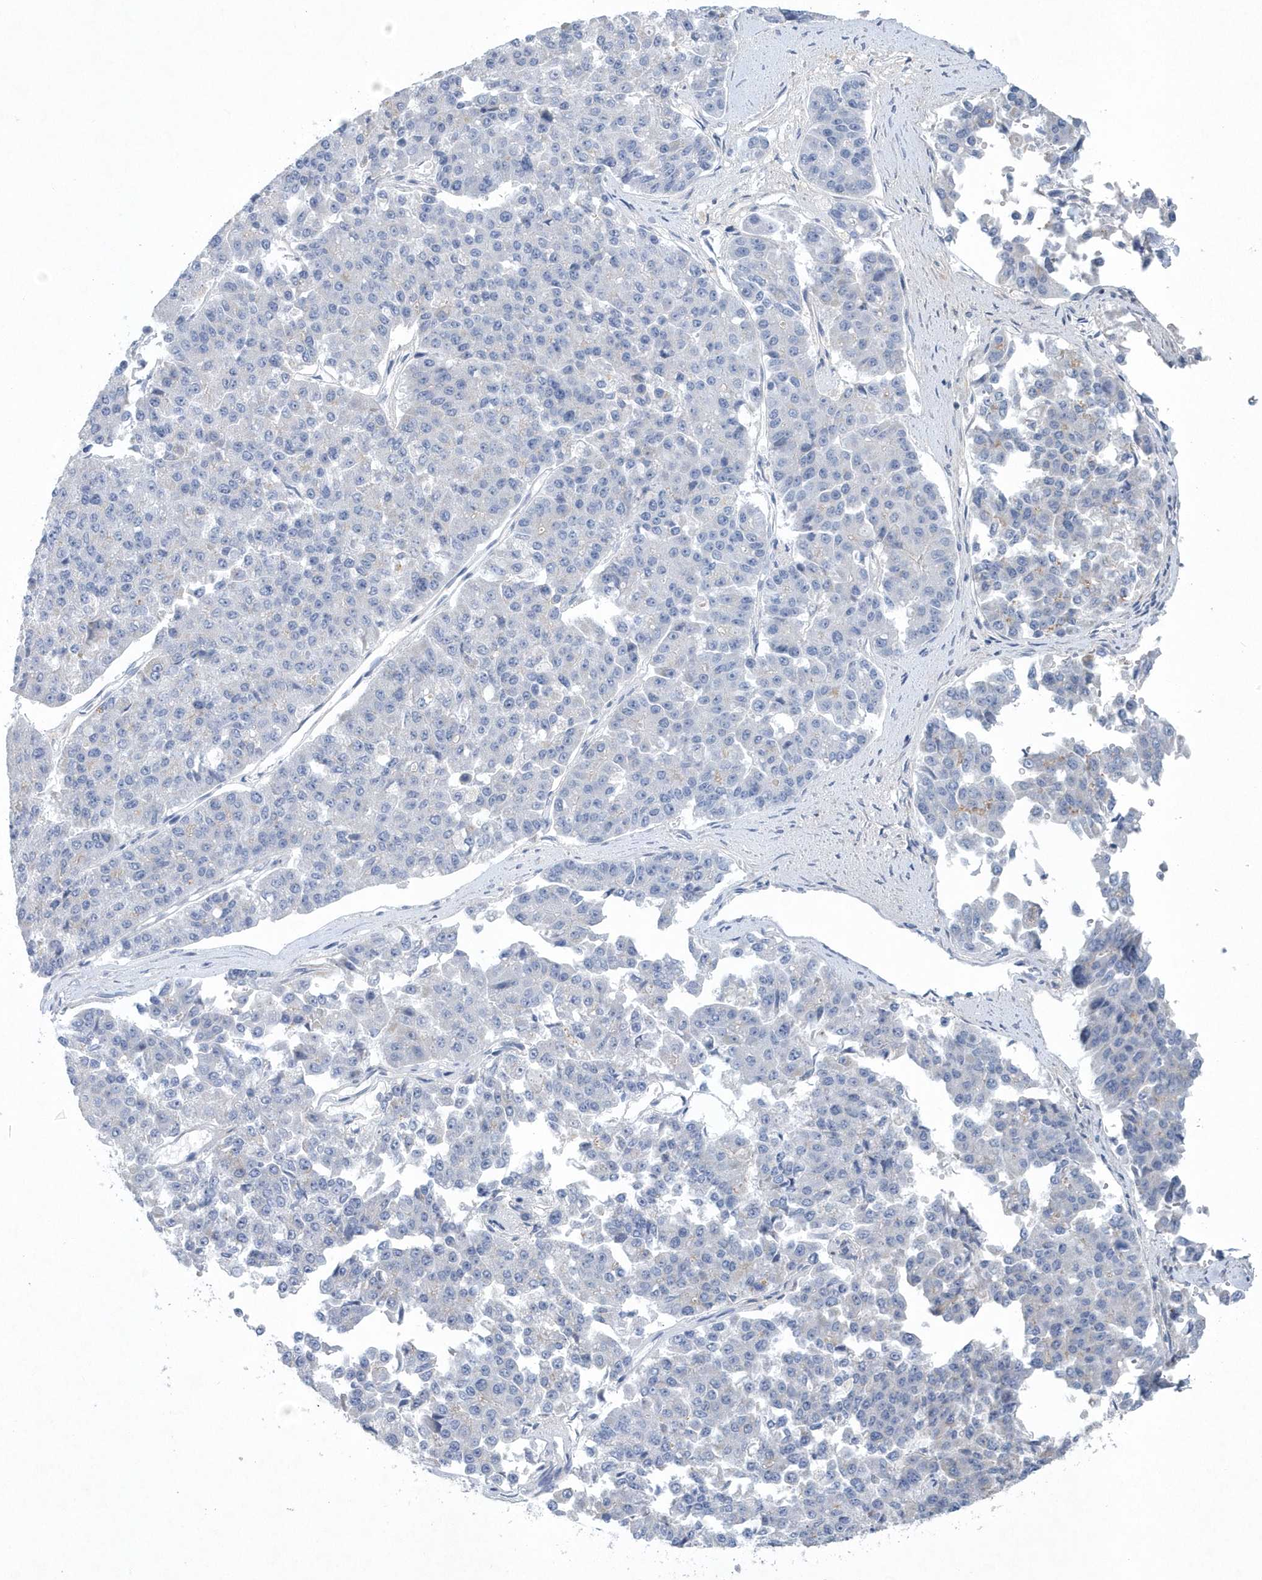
{"staining": {"intensity": "negative", "quantity": "none", "location": "none"}, "tissue": "pancreatic cancer", "cell_type": "Tumor cells", "image_type": "cancer", "snomed": [{"axis": "morphology", "description": "Adenocarcinoma, NOS"}, {"axis": "topography", "description": "Pancreas"}], "caption": "A photomicrograph of human pancreatic cancer is negative for staining in tumor cells. The staining is performed using DAB brown chromogen with nuclei counter-stained in using hematoxylin.", "gene": "SPATA18", "patient": {"sex": "male", "age": 50}}